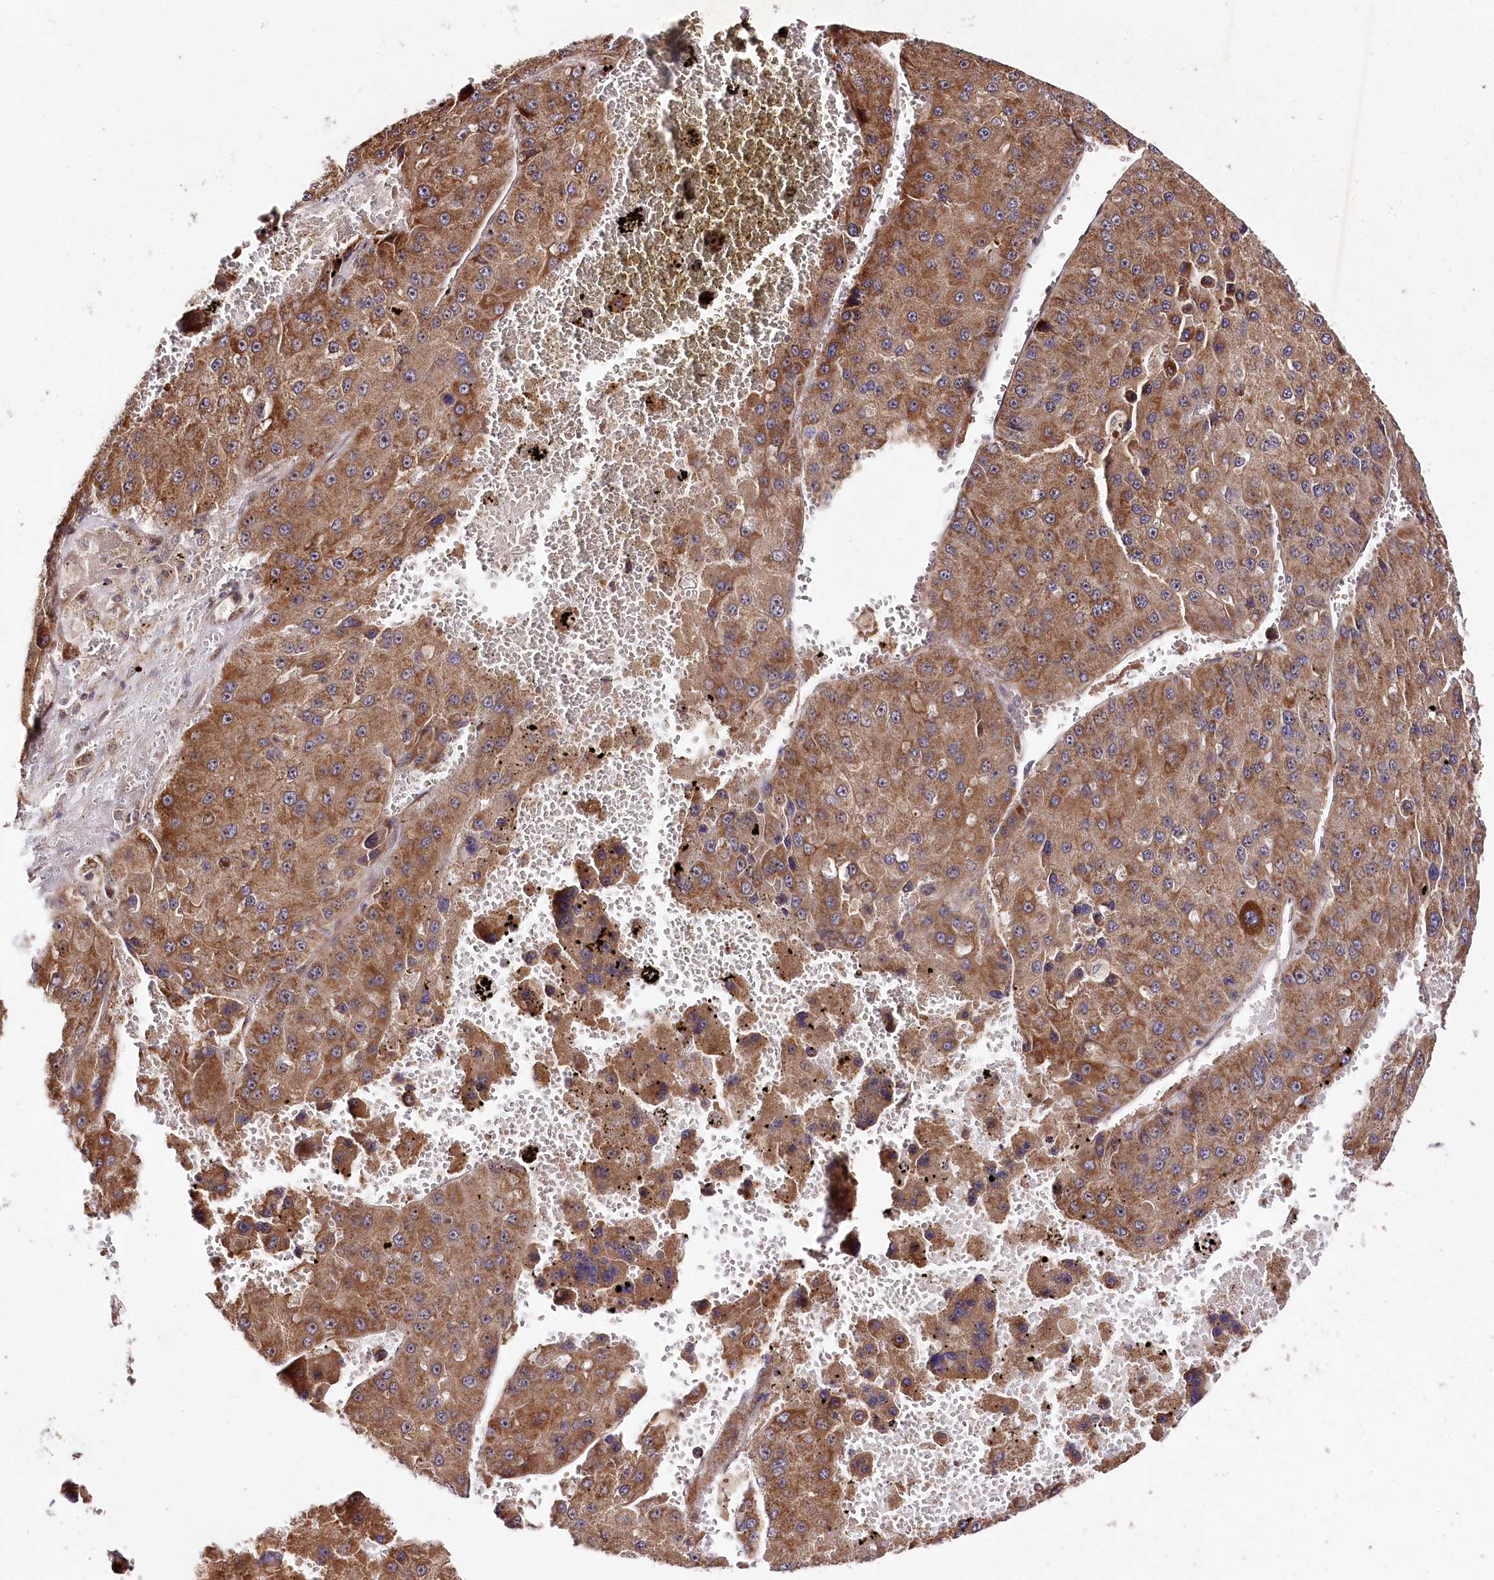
{"staining": {"intensity": "moderate", "quantity": ">75%", "location": "cytoplasmic/membranous"}, "tissue": "liver cancer", "cell_type": "Tumor cells", "image_type": "cancer", "snomed": [{"axis": "morphology", "description": "Carcinoma, Hepatocellular, NOS"}, {"axis": "topography", "description": "Liver"}], "caption": "IHC staining of liver cancer, which reveals medium levels of moderate cytoplasmic/membranous staining in approximately >75% of tumor cells indicating moderate cytoplasmic/membranous protein expression. The staining was performed using DAB (brown) for protein detection and nuclei were counterstained in hematoxylin (blue).", "gene": "DMP1", "patient": {"sex": "female", "age": 73}}